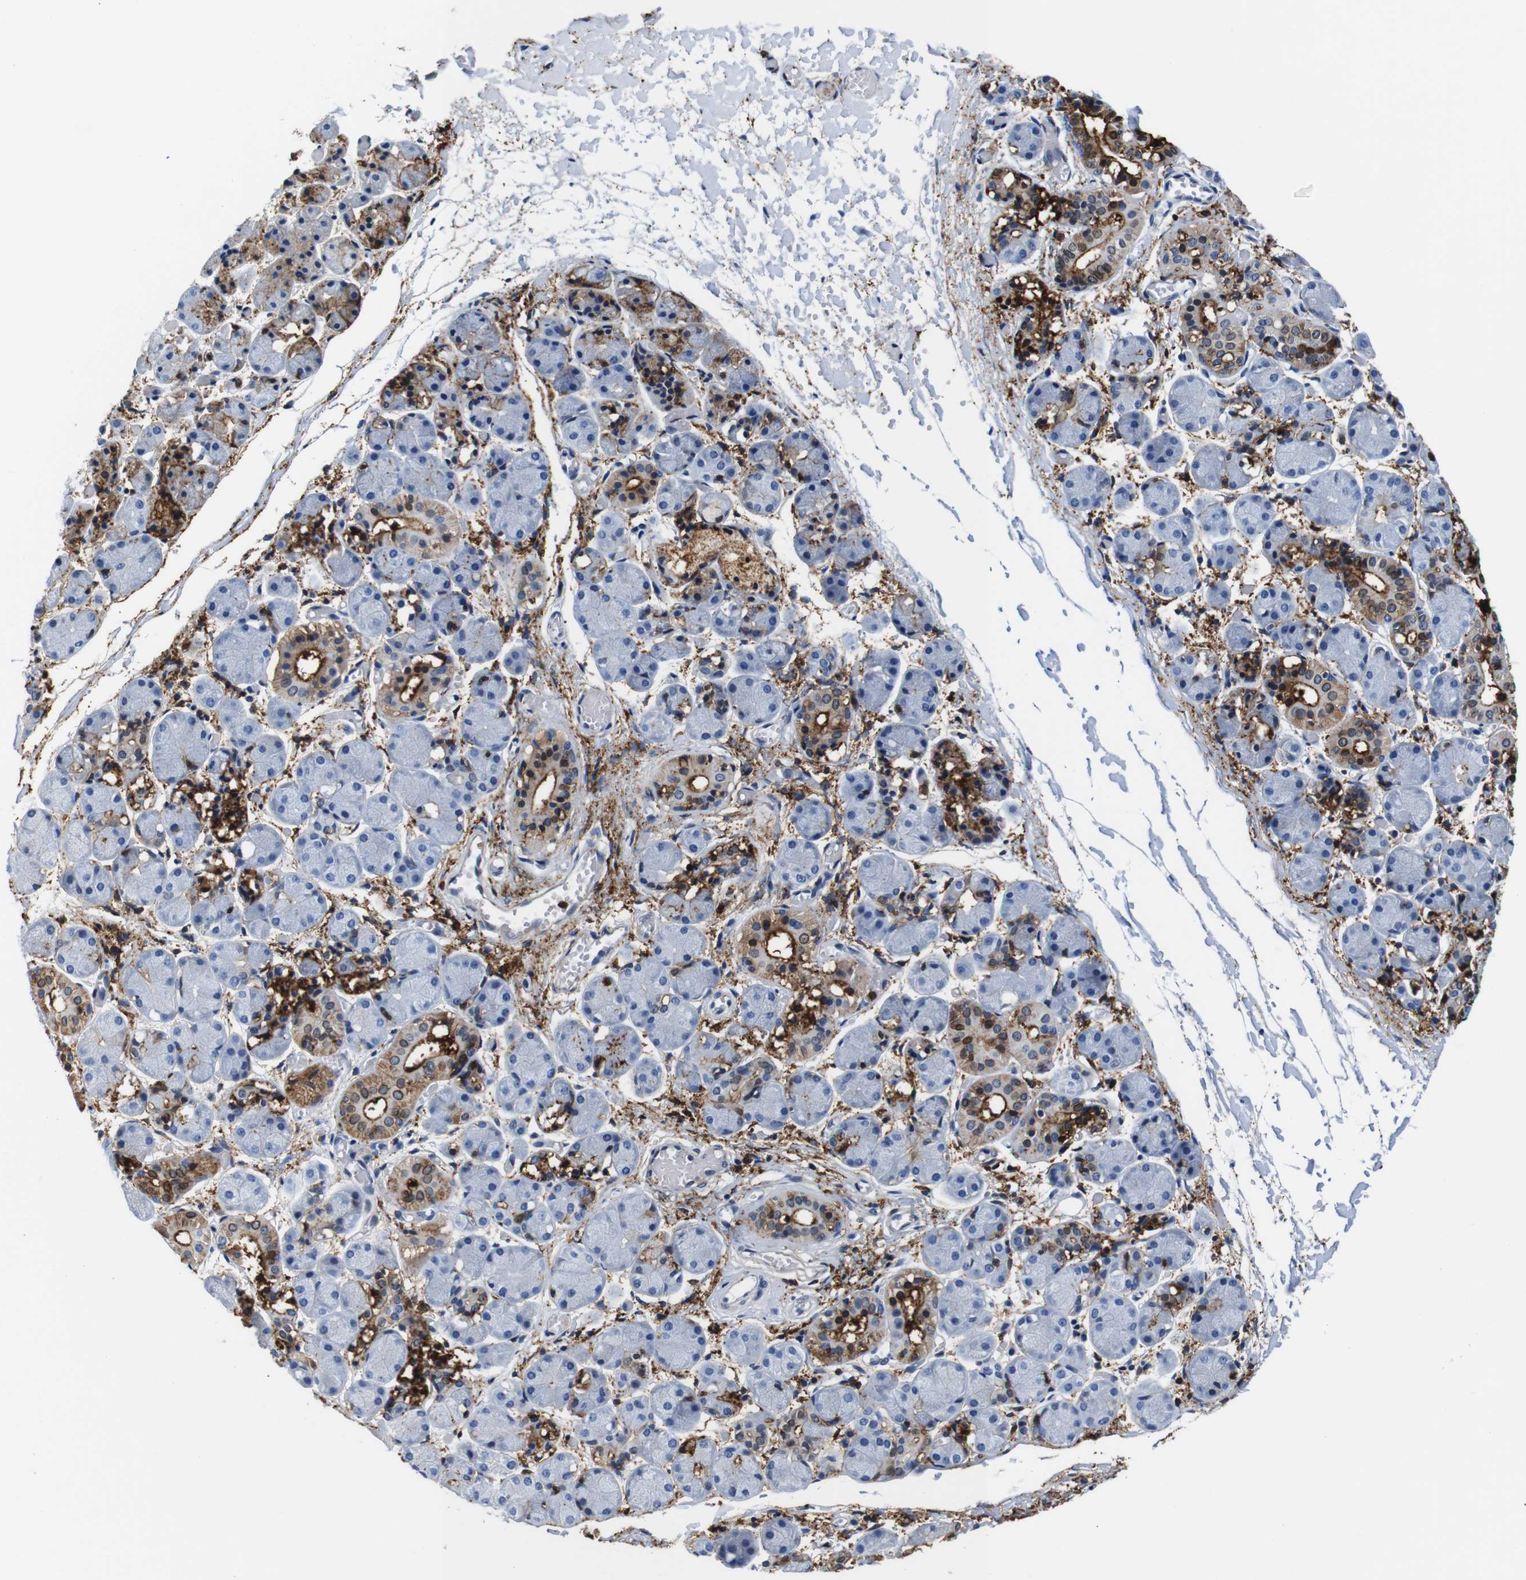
{"staining": {"intensity": "moderate", "quantity": "25%-75%", "location": "cytoplasmic/membranous,nuclear"}, "tissue": "salivary gland", "cell_type": "Glandular cells", "image_type": "normal", "snomed": [{"axis": "morphology", "description": "Normal tissue, NOS"}, {"axis": "topography", "description": "Salivary gland"}], "caption": "Moderate cytoplasmic/membranous,nuclear protein expression is present in about 25%-75% of glandular cells in salivary gland.", "gene": "ANXA1", "patient": {"sex": "female", "age": 24}}